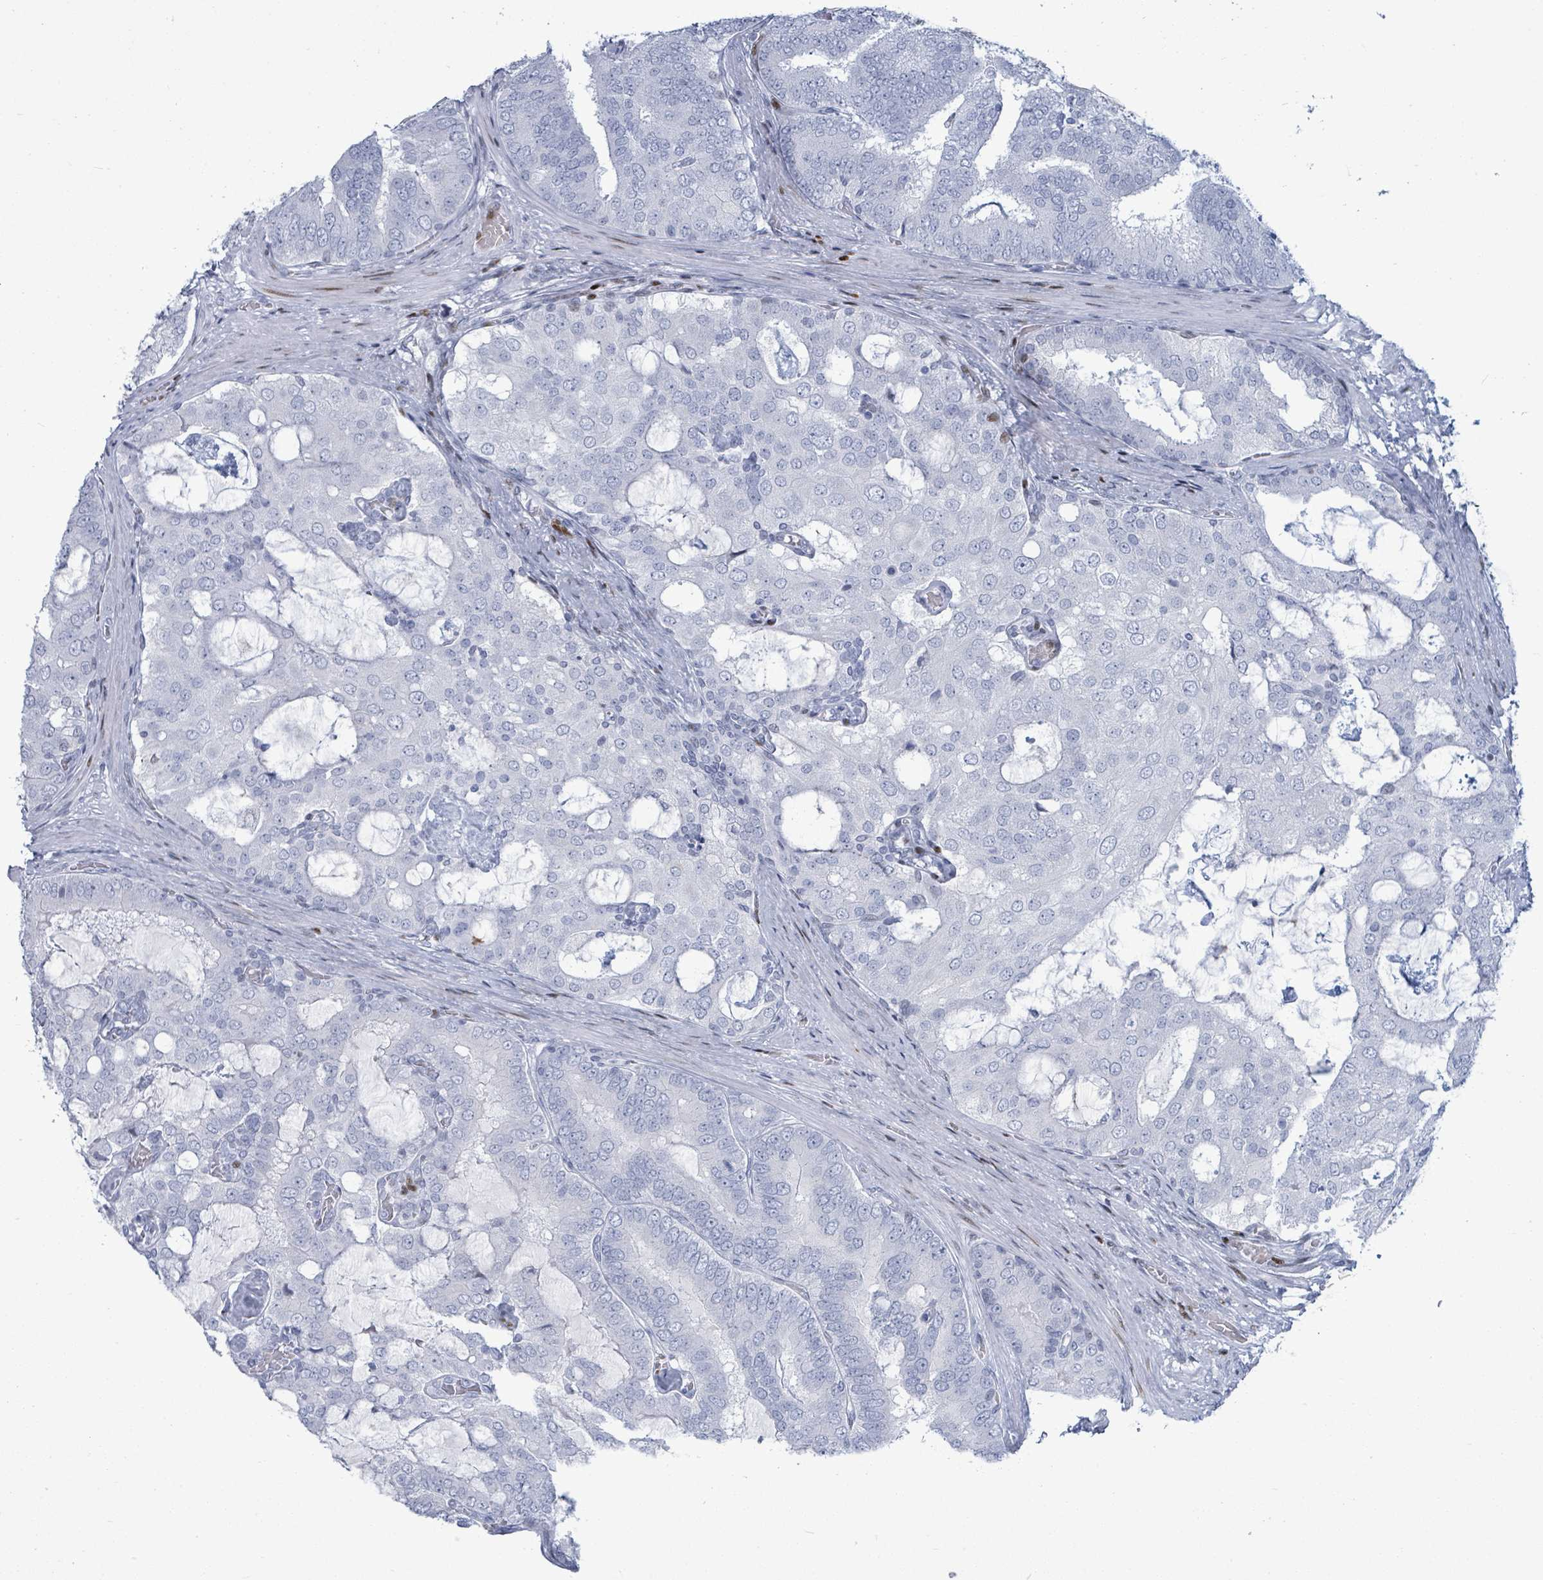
{"staining": {"intensity": "negative", "quantity": "none", "location": "none"}, "tissue": "prostate cancer", "cell_type": "Tumor cells", "image_type": "cancer", "snomed": [{"axis": "morphology", "description": "Adenocarcinoma, High grade"}, {"axis": "topography", "description": "Prostate"}], "caption": "The histopathology image exhibits no staining of tumor cells in prostate cancer.", "gene": "MALL", "patient": {"sex": "male", "age": 55}}